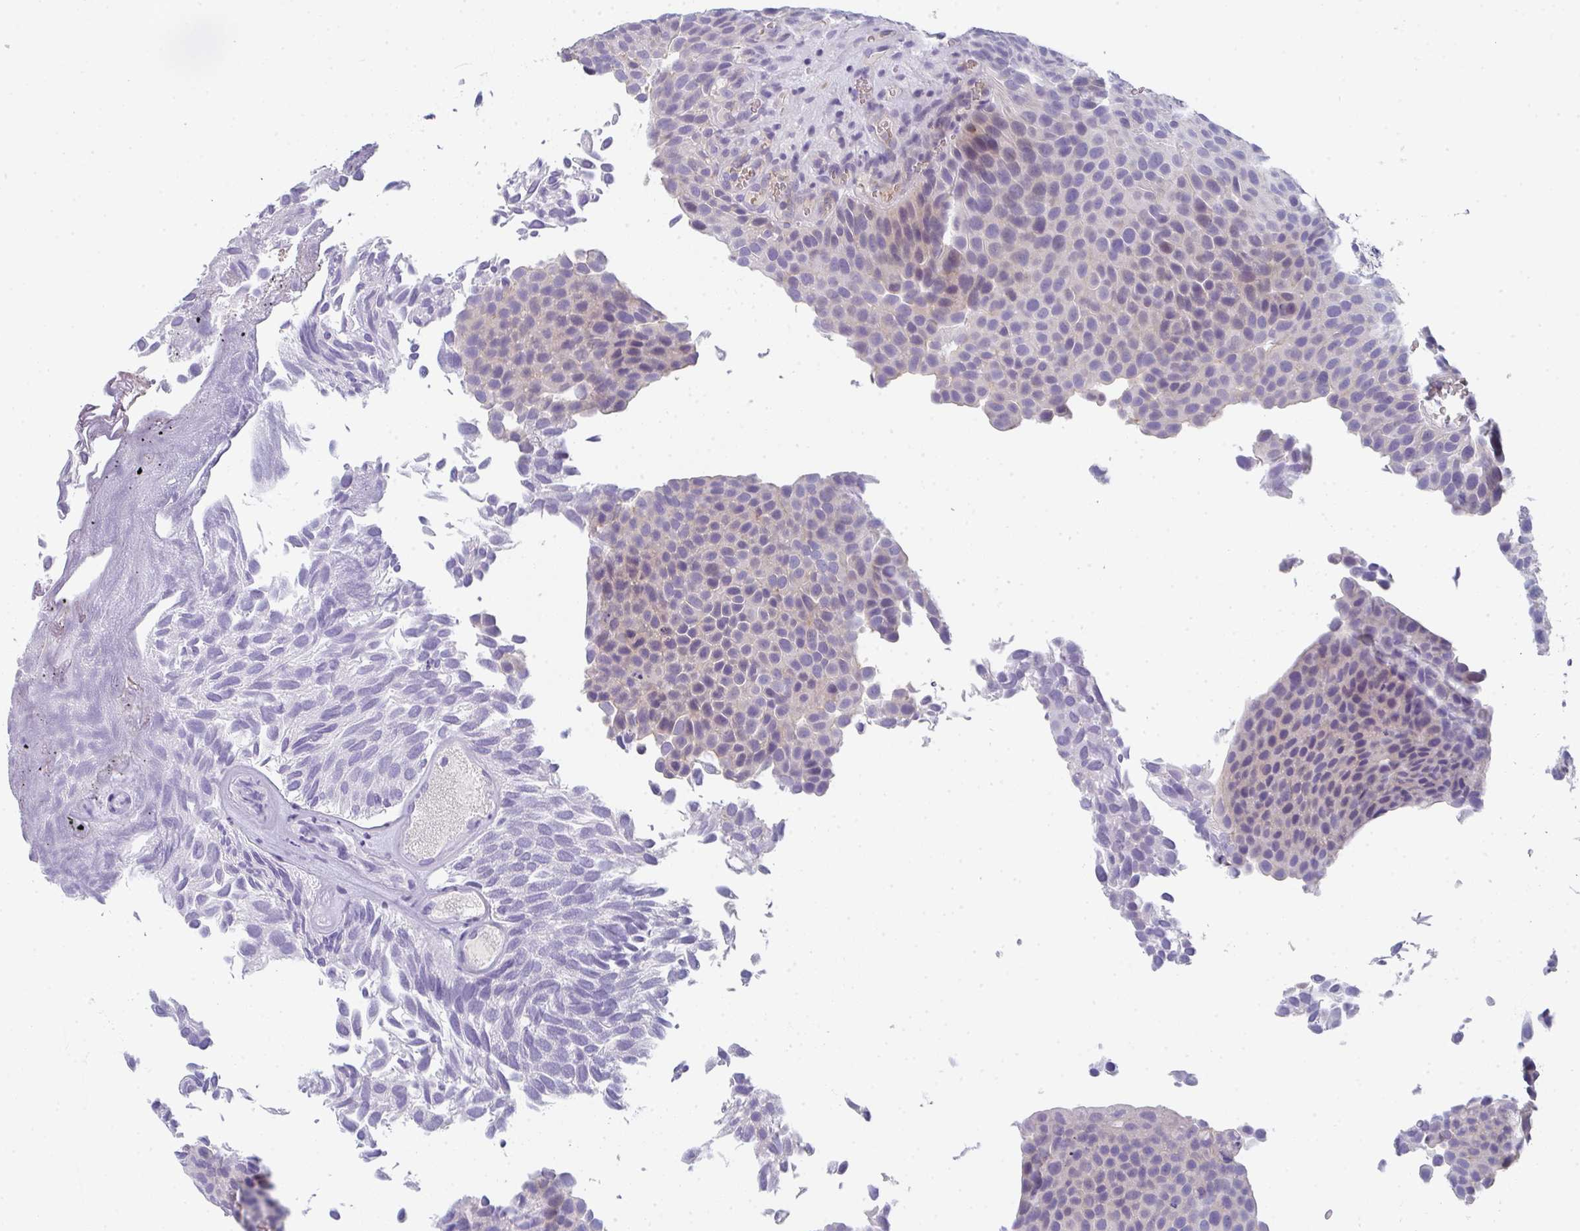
{"staining": {"intensity": "weak", "quantity": "<25%", "location": "cytoplasmic/membranous"}, "tissue": "urothelial cancer", "cell_type": "Tumor cells", "image_type": "cancer", "snomed": [{"axis": "morphology", "description": "Urothelial carcinoma, Low grade"}, {"axis": "topography", "description": "Urinary bladder"}], "caption": "Immunohistochemical staining of human urothelial cancer exhibits no significant staining in tumor cells.", "gene": "CACNA1S", "patient": {"sex": "male", "age": 89}}